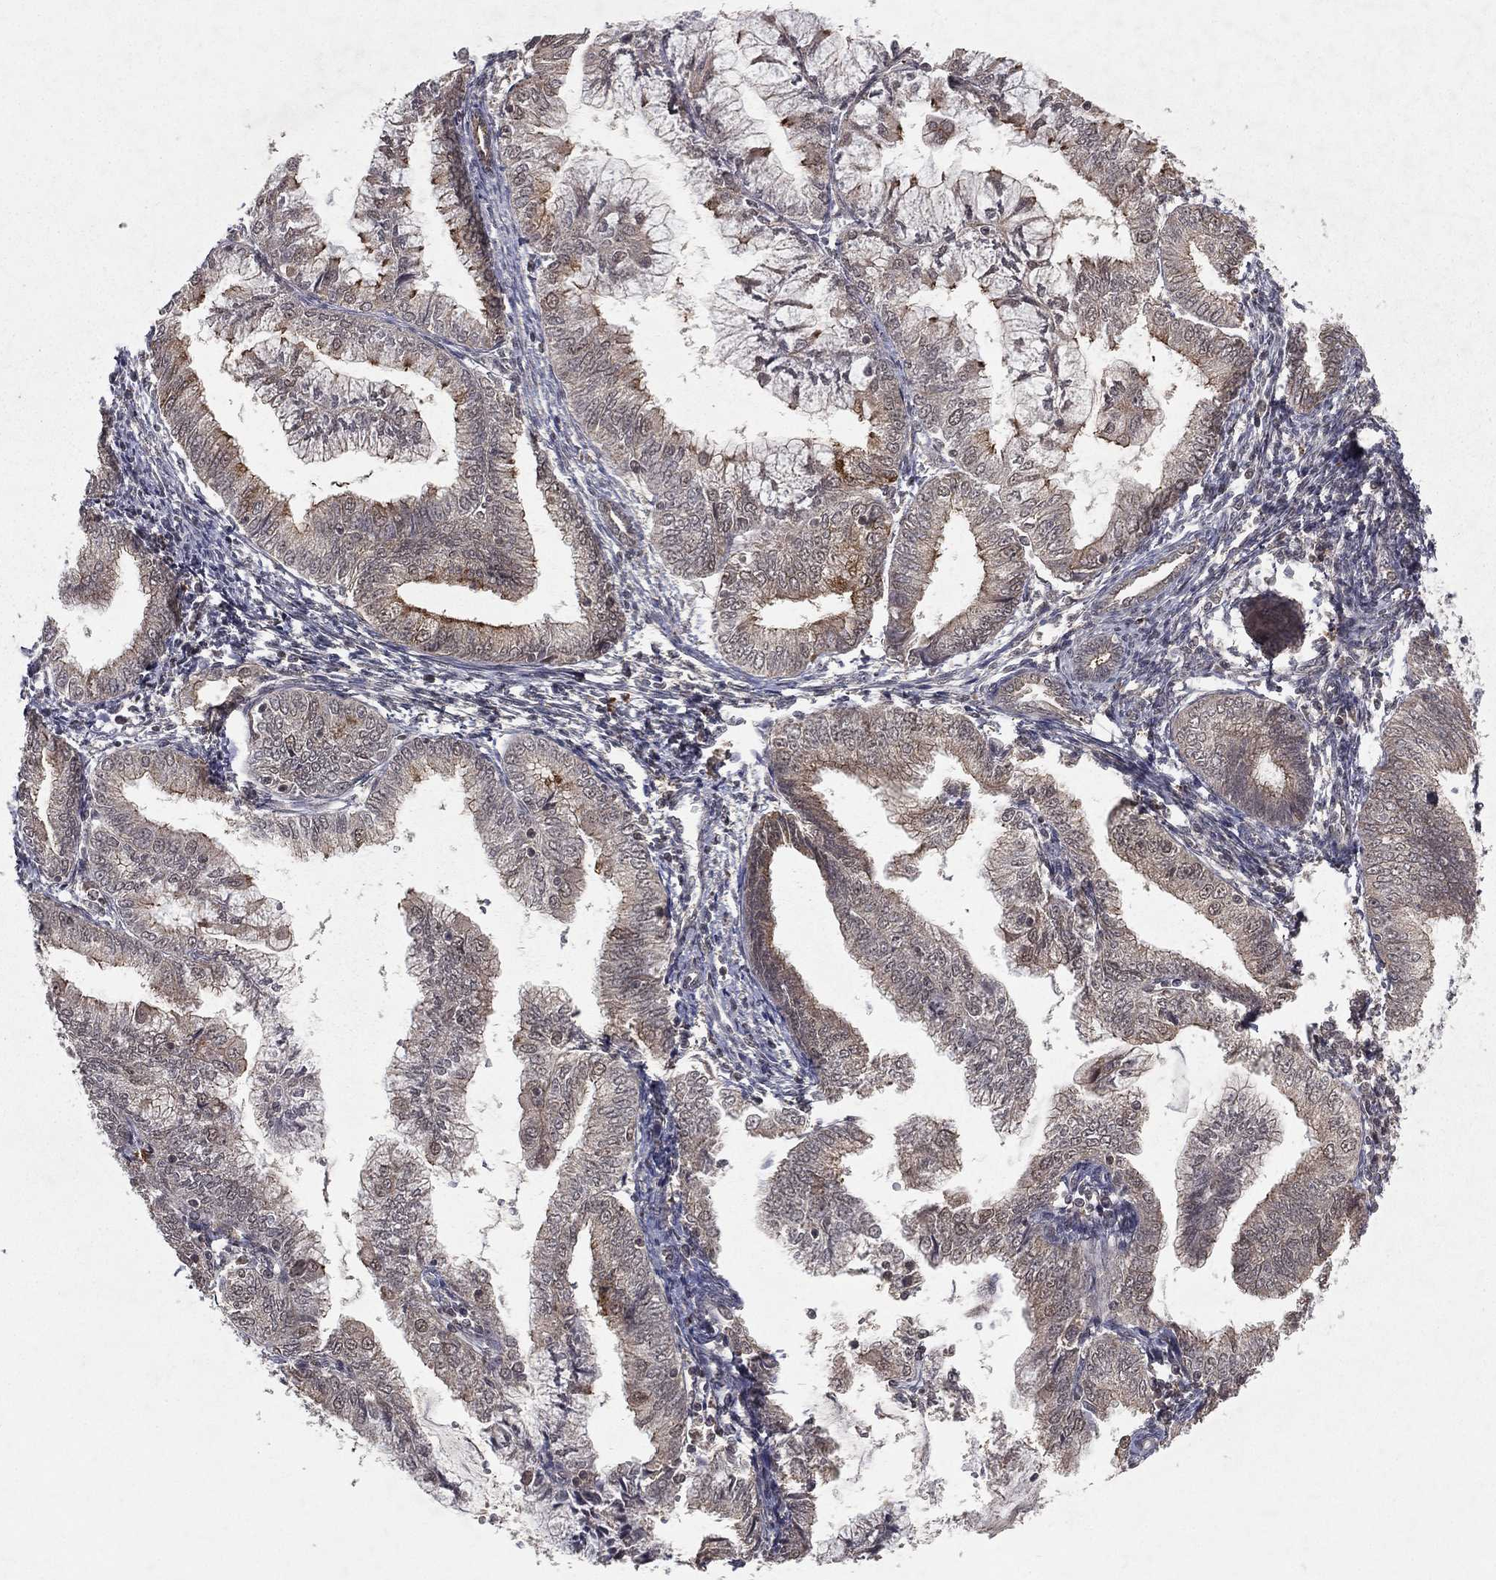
{"staining": {"intensity": "moderate", "quantity": "<25%", "location": "cytoplasmic/membranous"}, "tissue": "endometrial cancer", "cell_type": "Tumor cells", "image_type": "cancer", "snomed": [{"axis": "morphology", "description": "Adenocarcinoma, NOS"}, {"axis": "topography", "description": "Endometrium"}], "caption": "Protein staining shows moderate cytoplasmic/membranous expression in about <25% of tumor cells in endometrial cancer. Nuclei are stained in blue.", "gene": "ZDHHC15", "patient": {"sex": "female", "age": 56}}